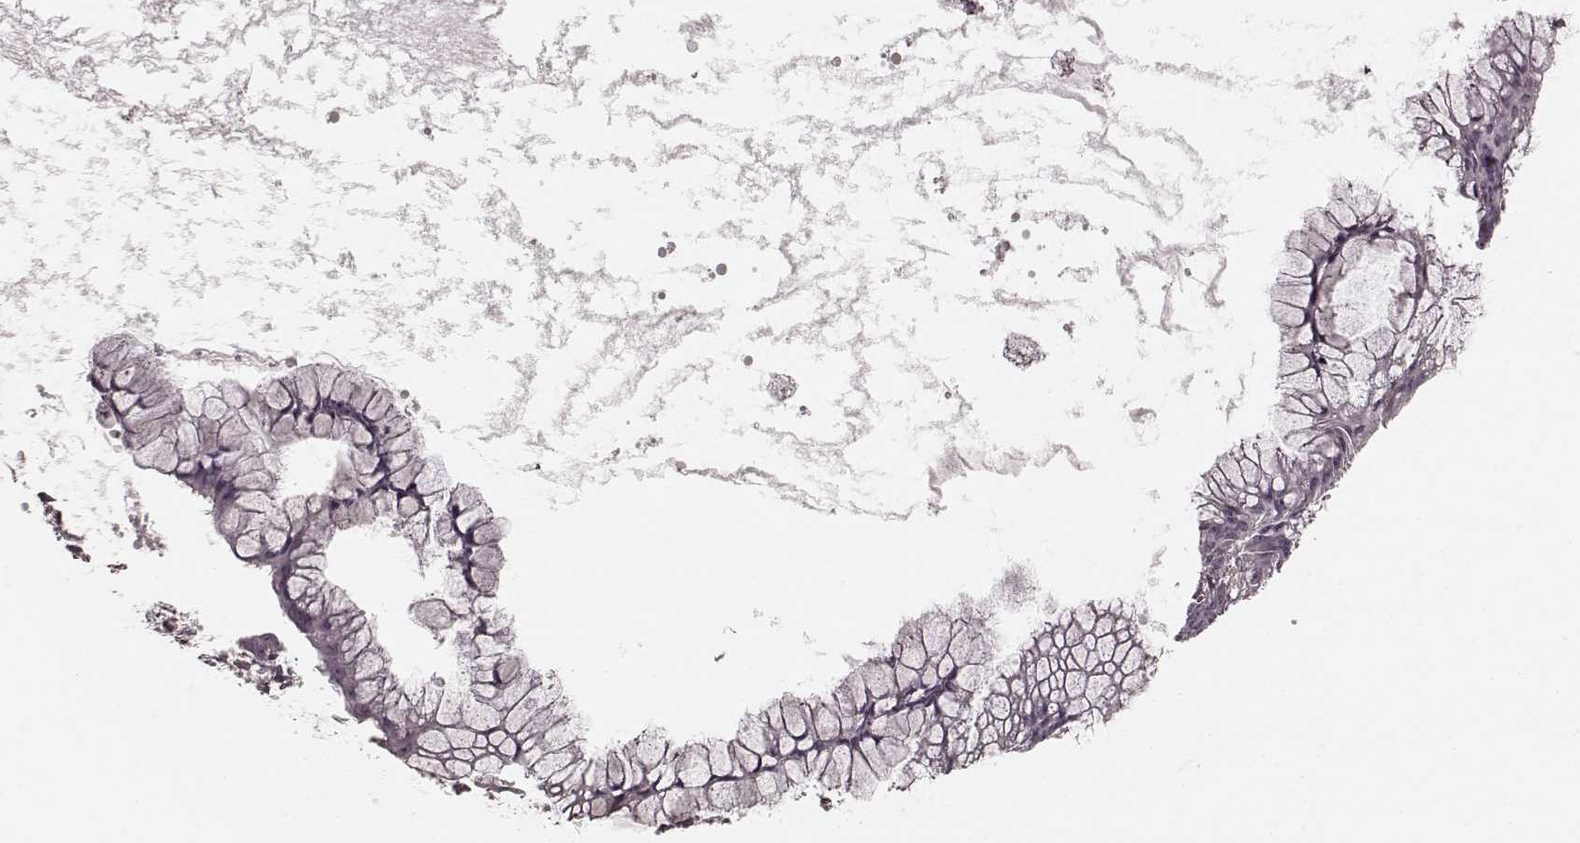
{"staining": {"intensity": "negative", "quantity": "none", "location": "none"}, "tissue": "ovarian cancer", "cell_type": "Tumor cells", "image_type": "cancer", "snomed": [{"axis": "morphology", "description": "Cystadenocarcinoma, mucinous, NOS"}, {"axis": "topography", "description": "Ovary"}], "caption": "IHC of ovarian mucinous cystadenocarcinoma shows no expression in tumor cells.", "gene": "PRKCE", "patient": {"sex": "female", "age": 41}}